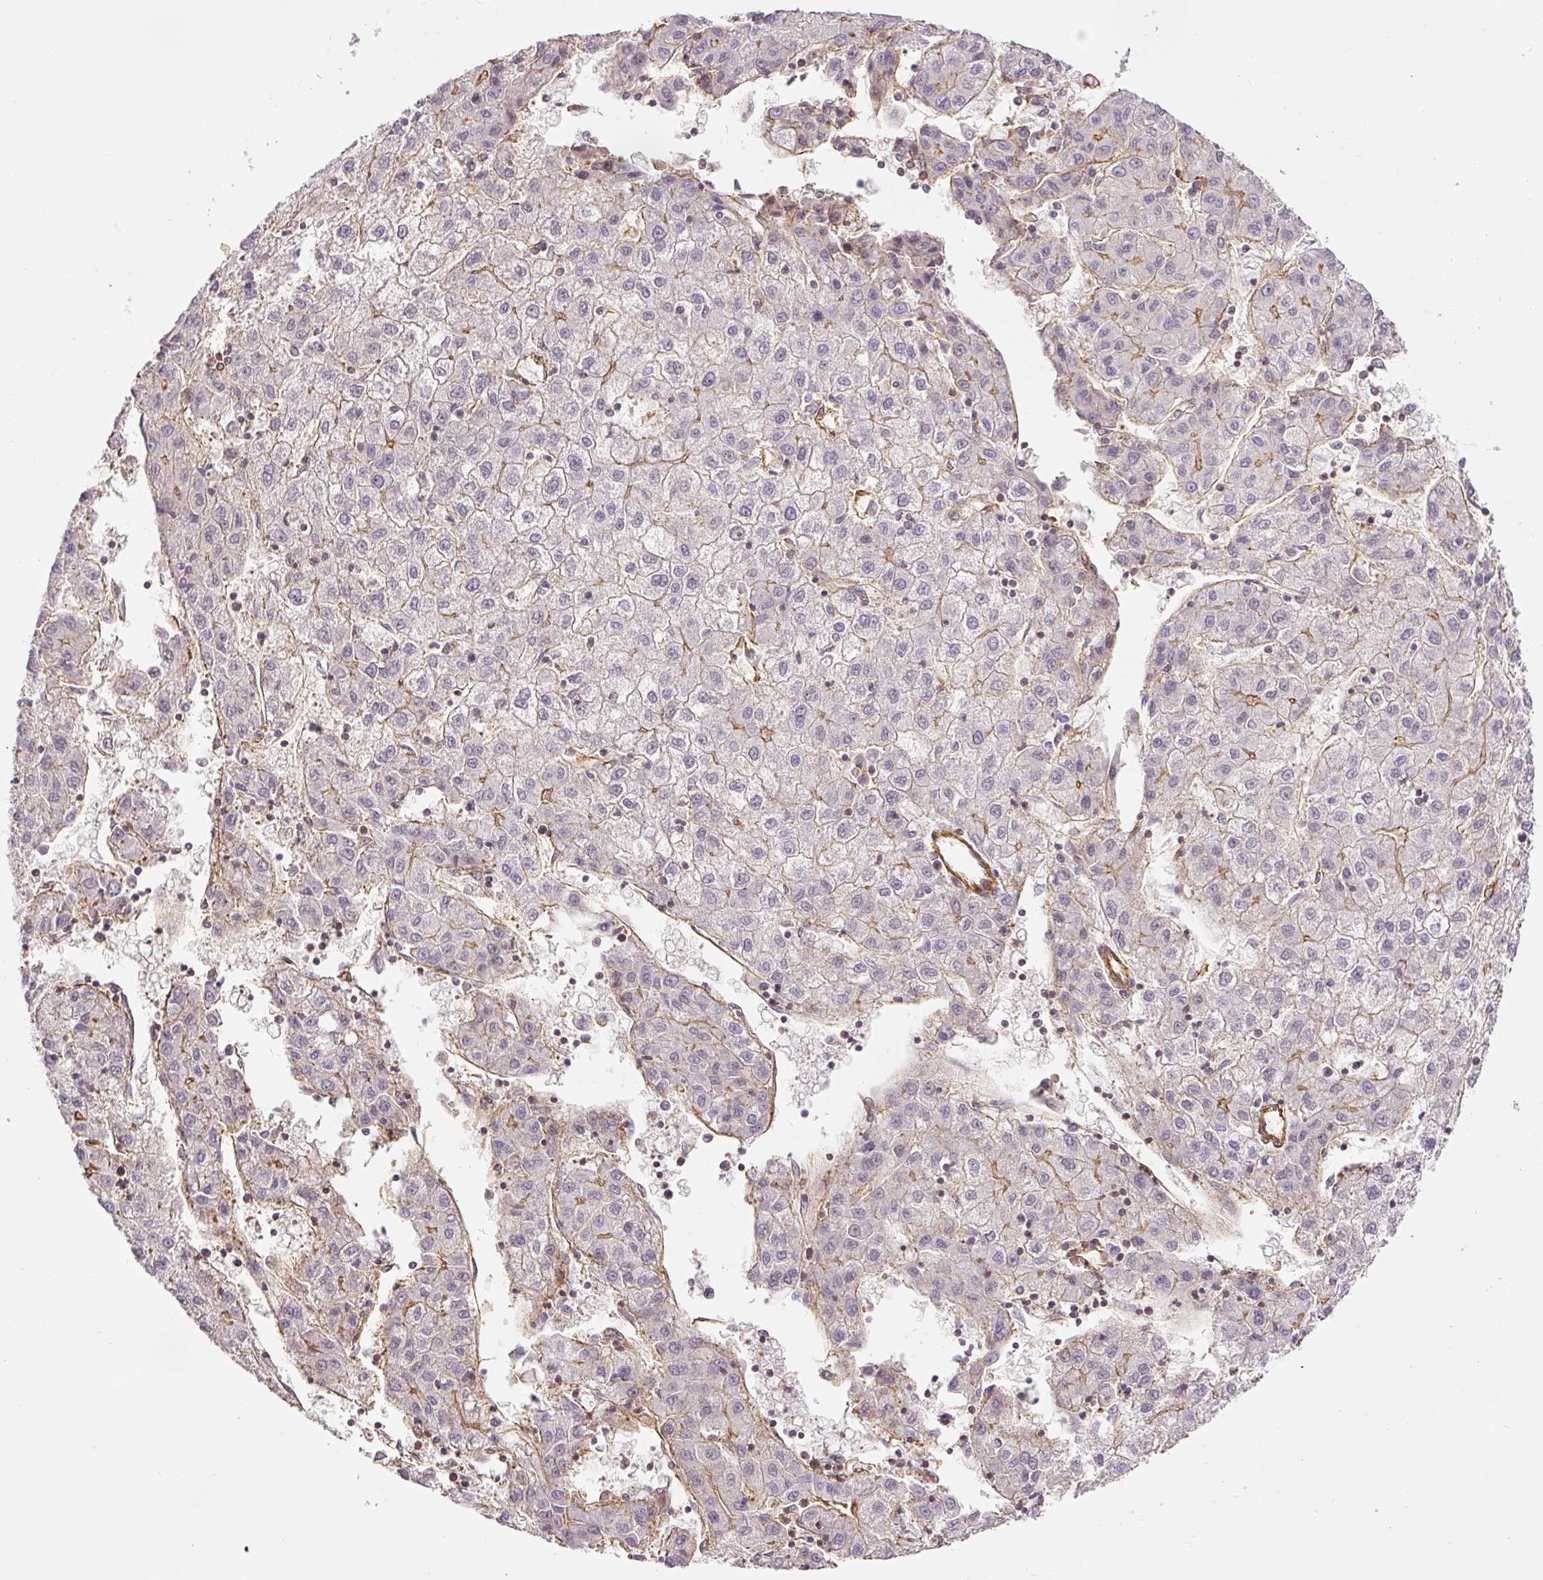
{"staining": {"intensity": "moderate", "quantity": "<25%", "location": "cytoplasmic/membranous"}, "tissue": "liver cancer", "cell_type": "Tumor cells", "image_type": "cancer", "snomed": [{"axis": "morphology", "description": "Carcinoma, Hepatocellular, NOS"}, {"axis": "topography", "description": "Liver"}], "caption": "Tumor cells exhibit low levels of moderate cytoplasmic/membranous positivity in approximately <25% of cells in human liver cancer (hepatocellular carcinoma). (DAB (3,3'-diaminobenzidine) IHC, brown staining for protein, blue staining for nuclei).", "gene": "MYL12A", "patient": {"sex": "male", "age": 72}}